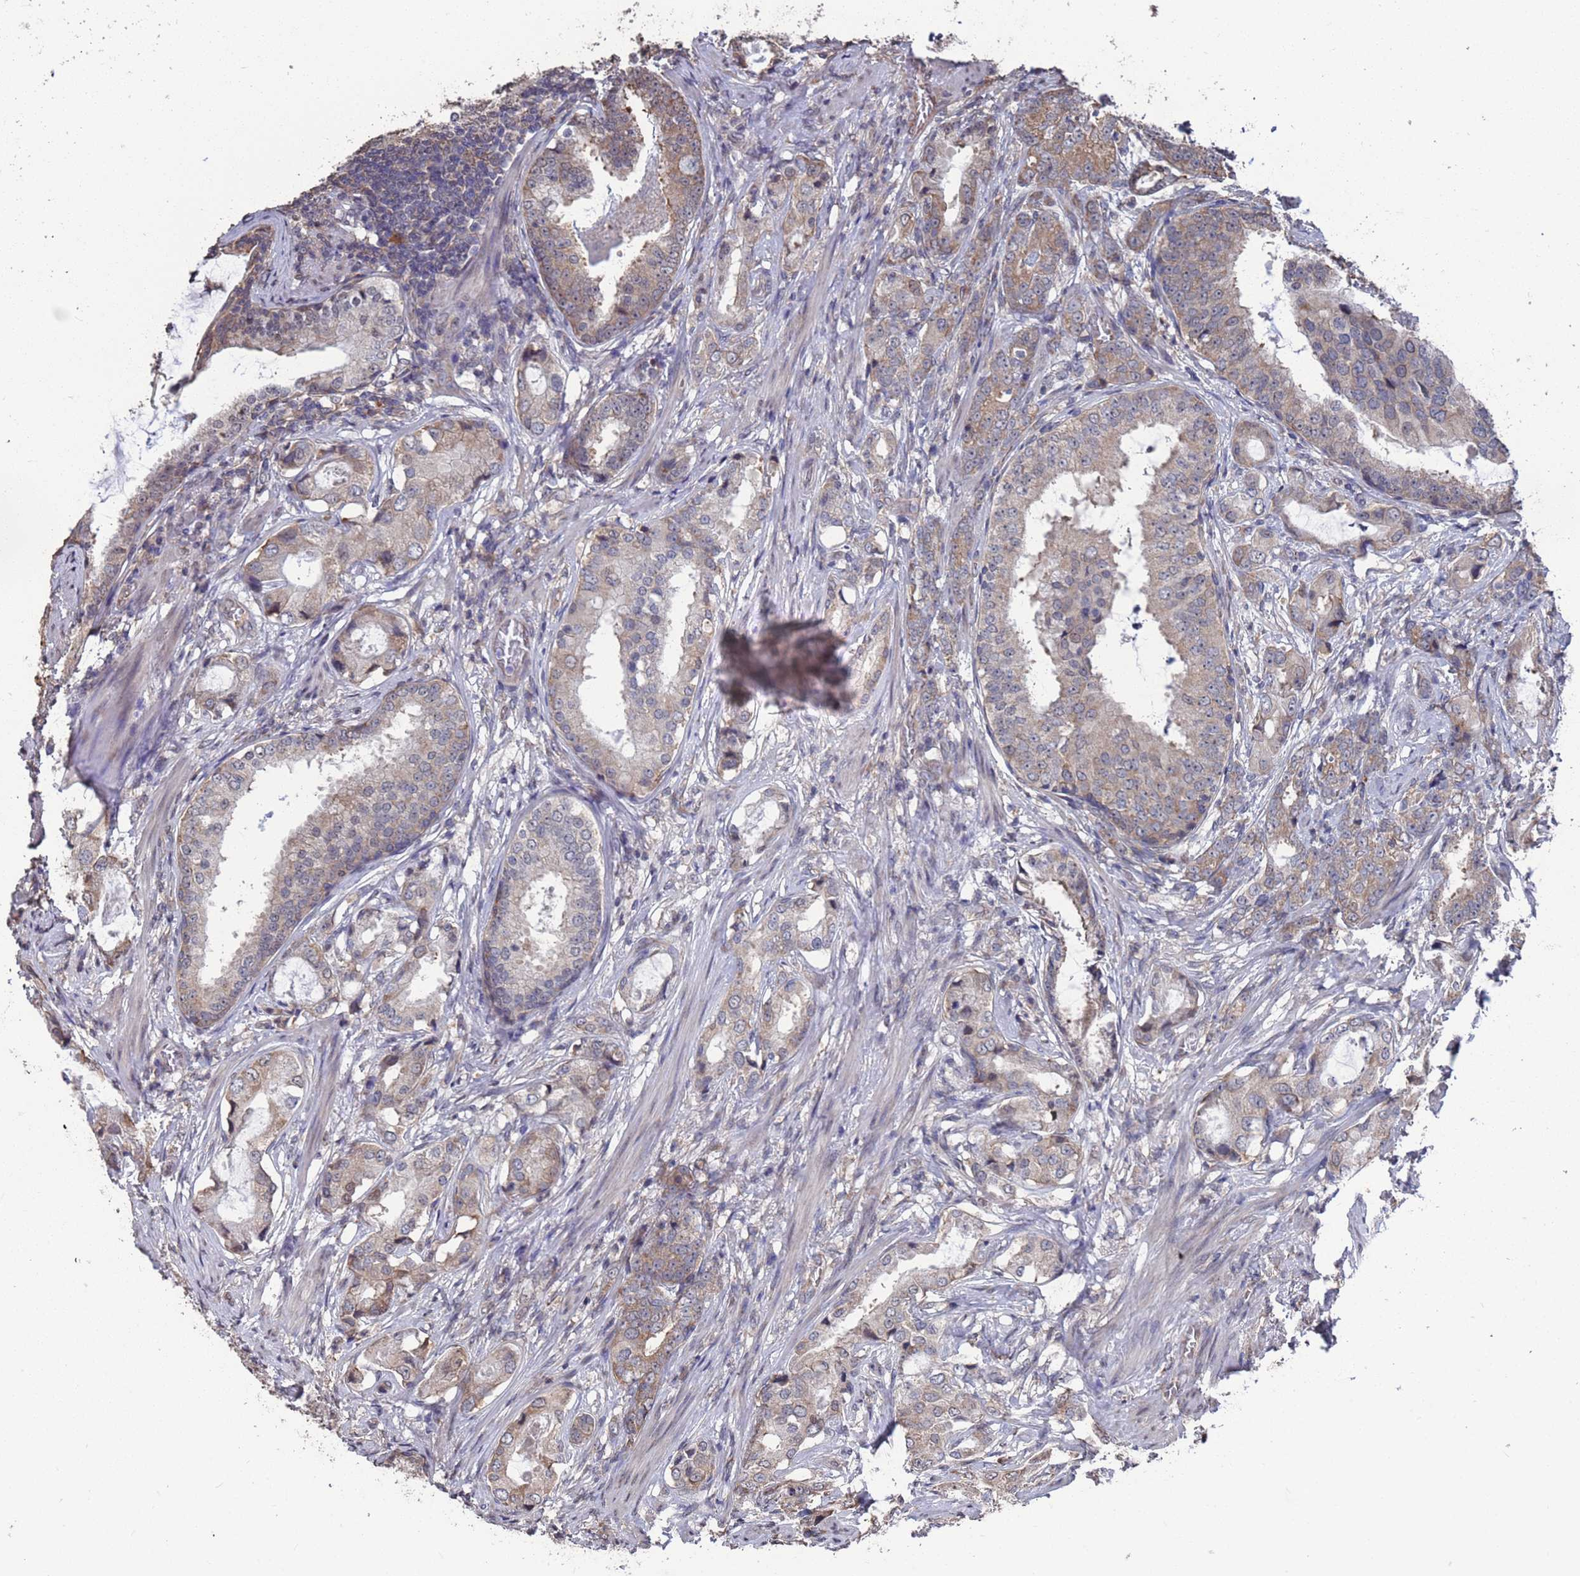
{"staining": {"intensity": "moderate", "quantity": "25%-75%", "location": "cytoplasmic/membranous"}, "tissue": "prostate cancer", "cell_type": "Tumor cells", "image_type": "cancer", "snomed": [{"axis": "morphology", "description": "Adenocarcinoma, Low grade"}, {"axis": "topography", "description": "Prostate"}], "caption": "Immunohistochemical staining of prostate cancer (low-grade adenocarcinoma) shows medium levels of moderate cytoplasmic/membranous protein expression in approximately 25%-75% of tumor cells.", "gene": "CFAP119", "patient": {"sex": "male", "age": 71}}